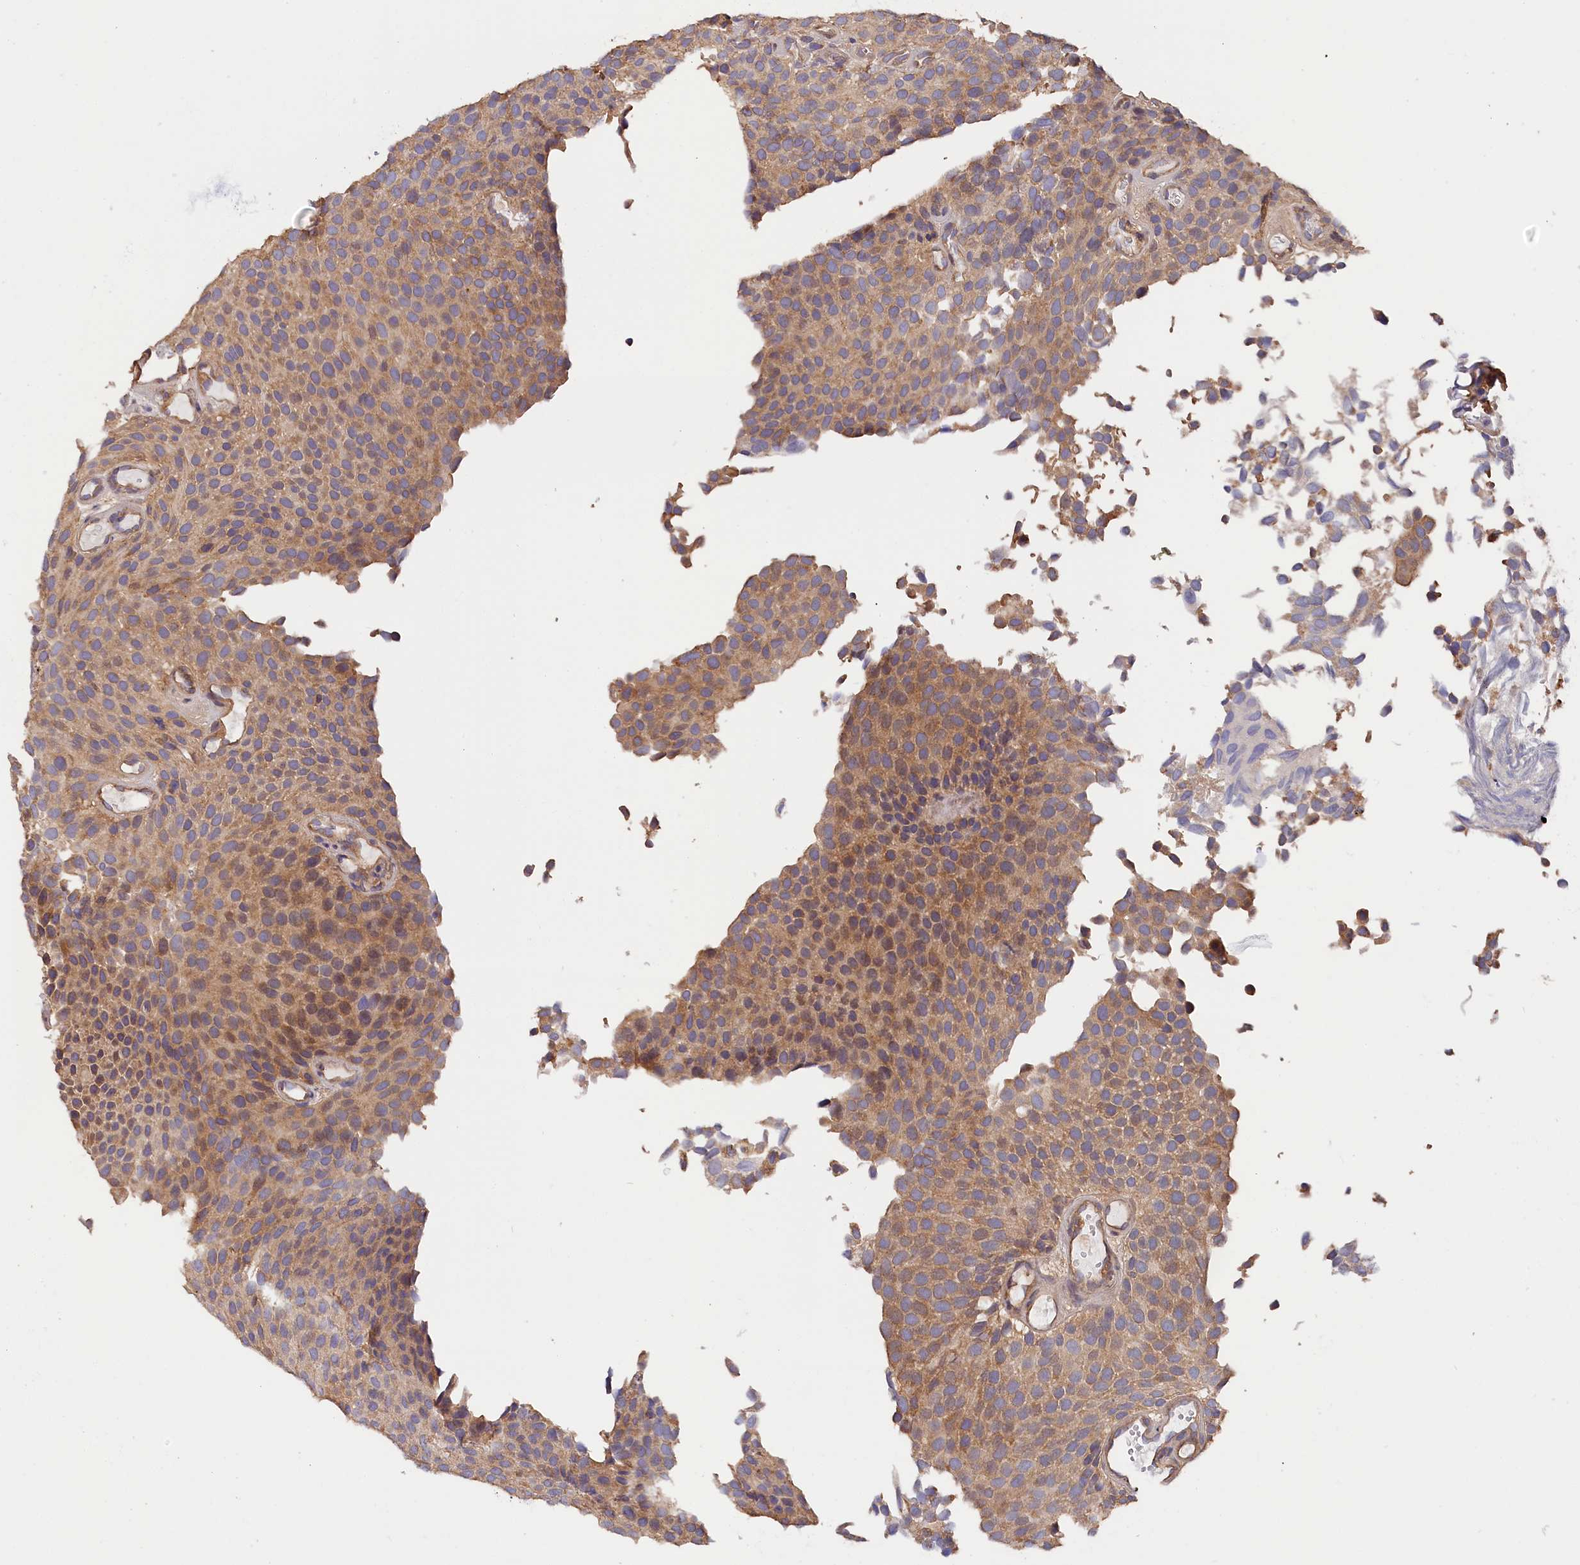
{"staining": {"intensity": "moderate", "quantity": ">75%", "location": "cytoplasmic/membranous"}, "tissue": "urothelial cancer", "cell_type": "Tumor cells", "image_type": "cancer", "snomed": [{"axis": "morphology", "description": "Urothelial carcinoma, Low grade"}, {"axis": "topography", "description": "Urinary bladder"}], "caption": "Human urothelial cancer stained with a brown dye displays moderate cytoplasmic/membranous positive positivity in approximately >75% of tumor cells.", "gene": "KATNB1", "patient": {"sex": "male", "age": 89}}